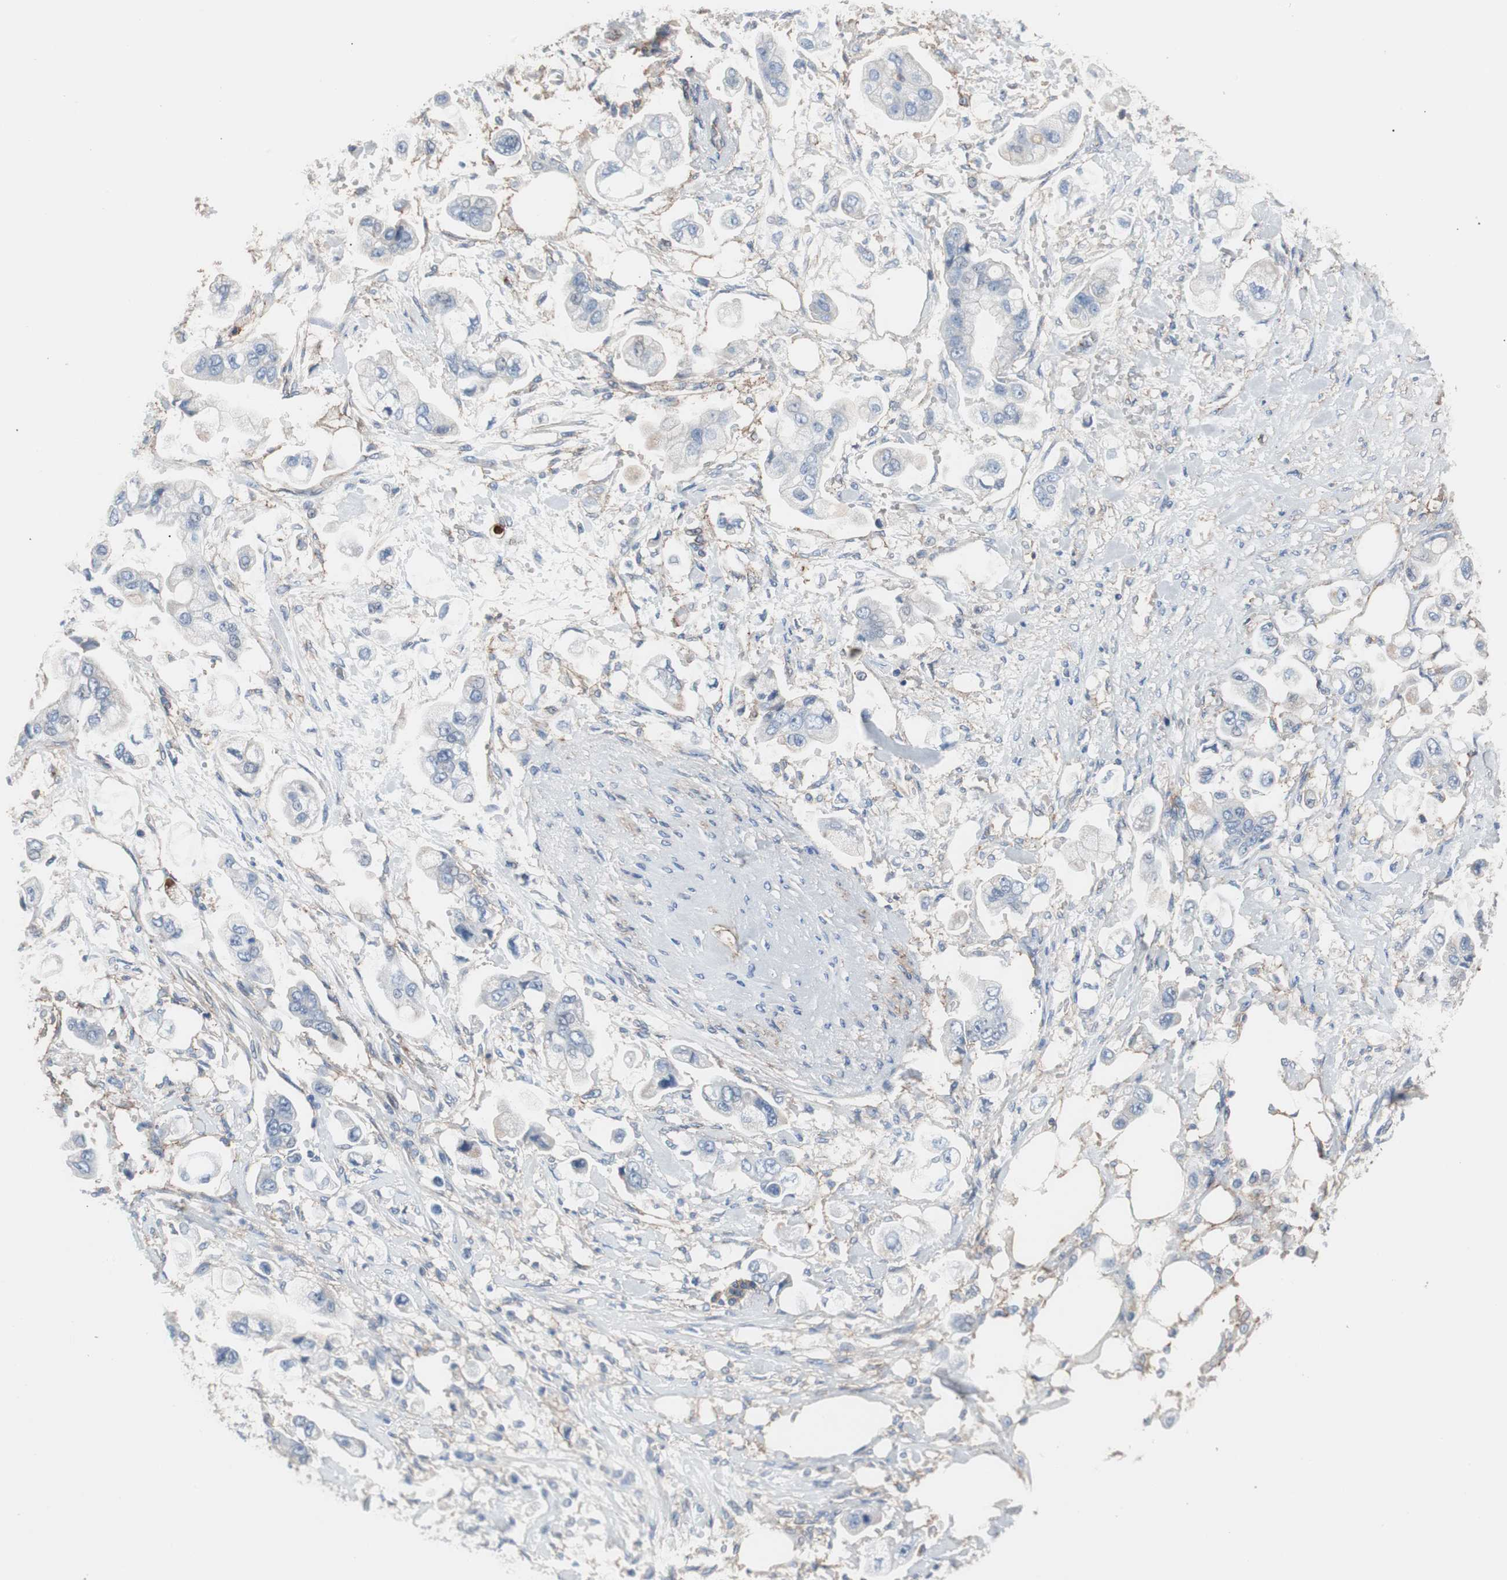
{"staining": {"intensity": "negative", "quantity": "none", "location": "none"}, "tissue": "stomach cancer", "cell_type": "Tumor cells", "image_type": "cancer", "snomed": [{"axis": "morphology", "description": "Adenocarcinoma, NOS"}, {"axis": "topography", "description": "Stomach"}], "caption": "An immunohistochemistry histopathology image of adenocarcinoma (stomach) is shown. There is no staining in tumor cells of adenocarcinoma (stomach).", "gene": "CD81", "patient": {"sex": "male", "age": 62}}